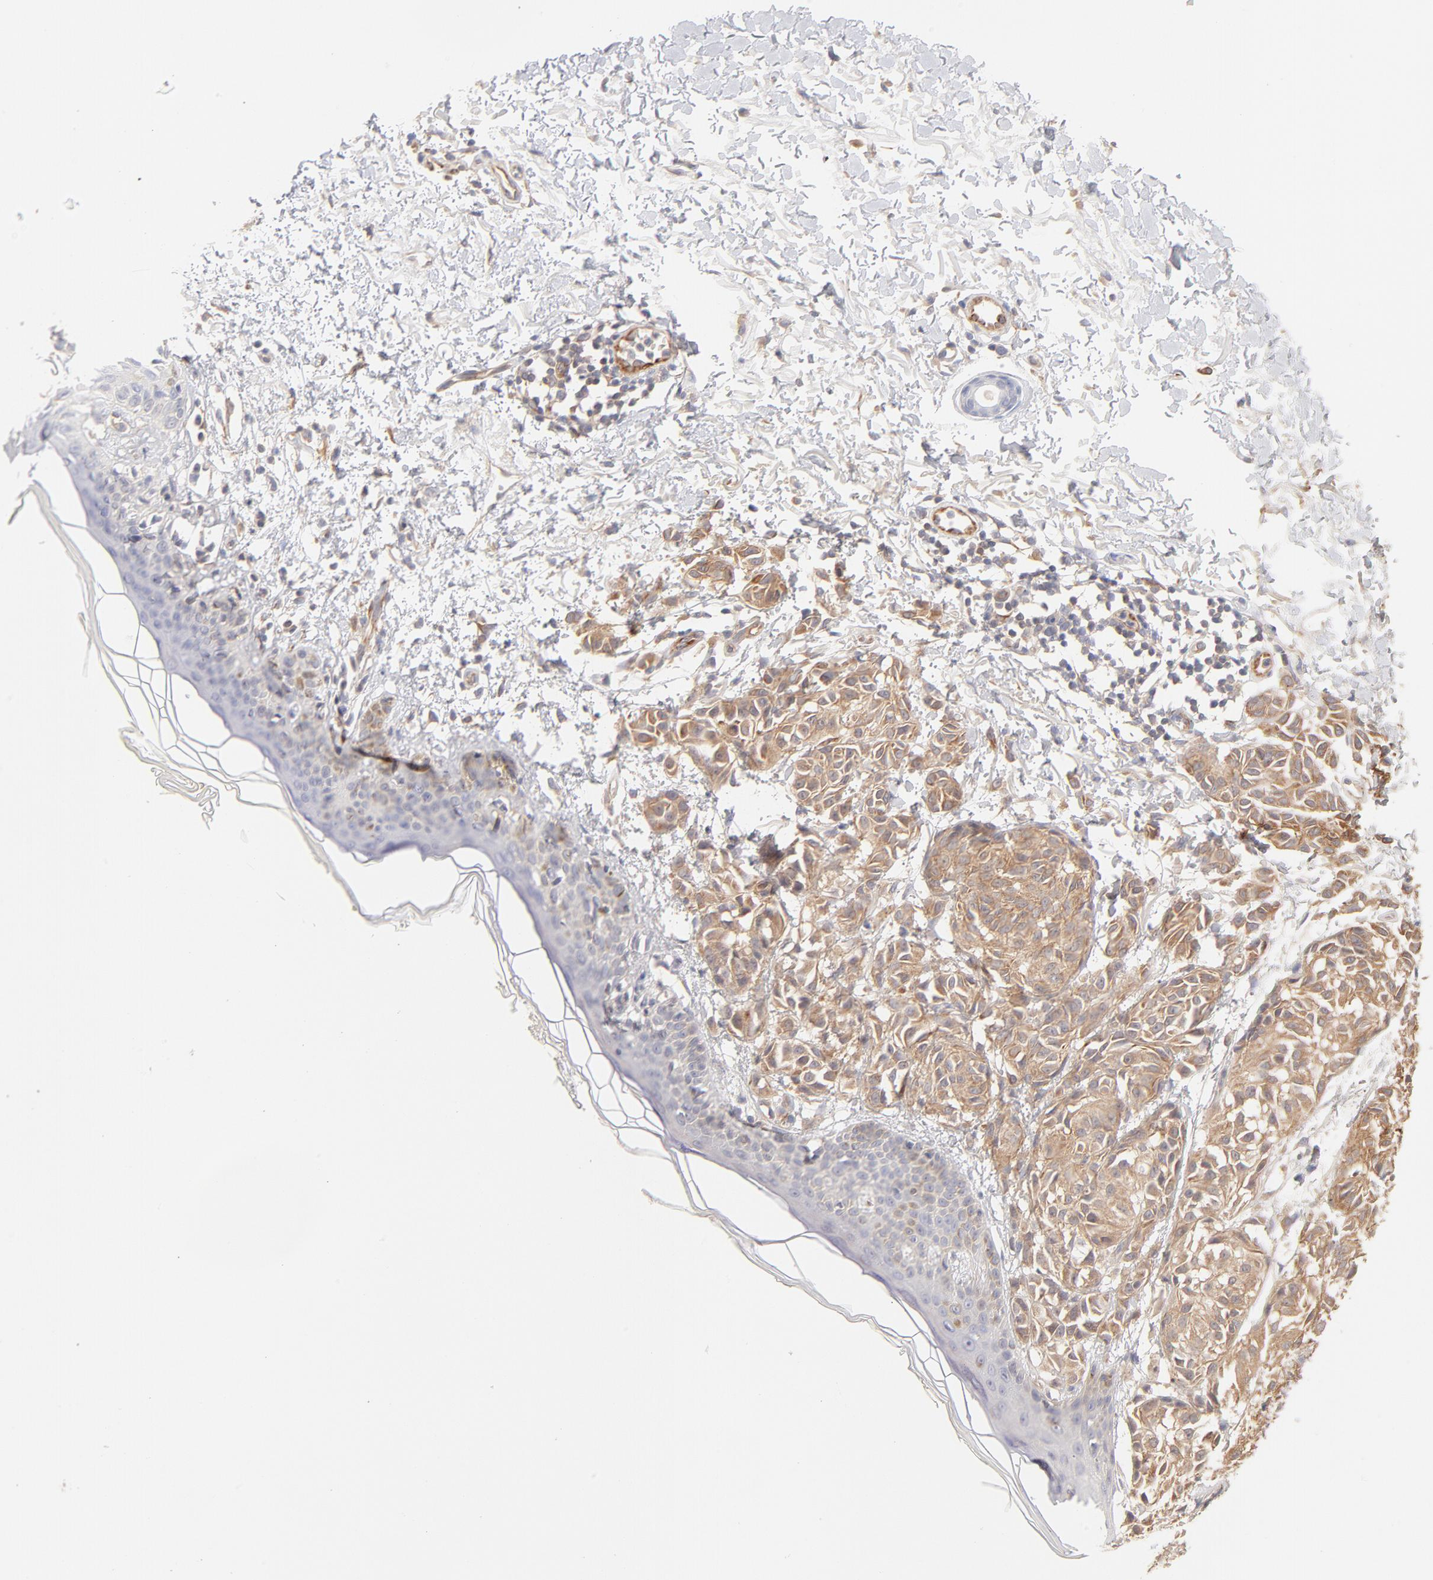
{"staining": {"intensity": "moderate", "quantity": ">75%", "location": "cytoplasmic/membranous"}, "tissue": "melanoma", "cell_type": "Tumor cells", "image_type": "cancer", "snomed": [{"axis": "morphology", "description": "Malignant melanoma, NOS"}, {"axis": "topography", "description": "Skin"}], "caption": "This micrograph displays melanoma stained with immunohistochemistry (IHC) to label a protein in brown. The cytoplasmic/membranous of tumor cells show moderate positivity for the protein. Nuclei are counter-stained blue.", "gene": "LDLRAP1", "patient": {"sex": "male", "age": 76}}